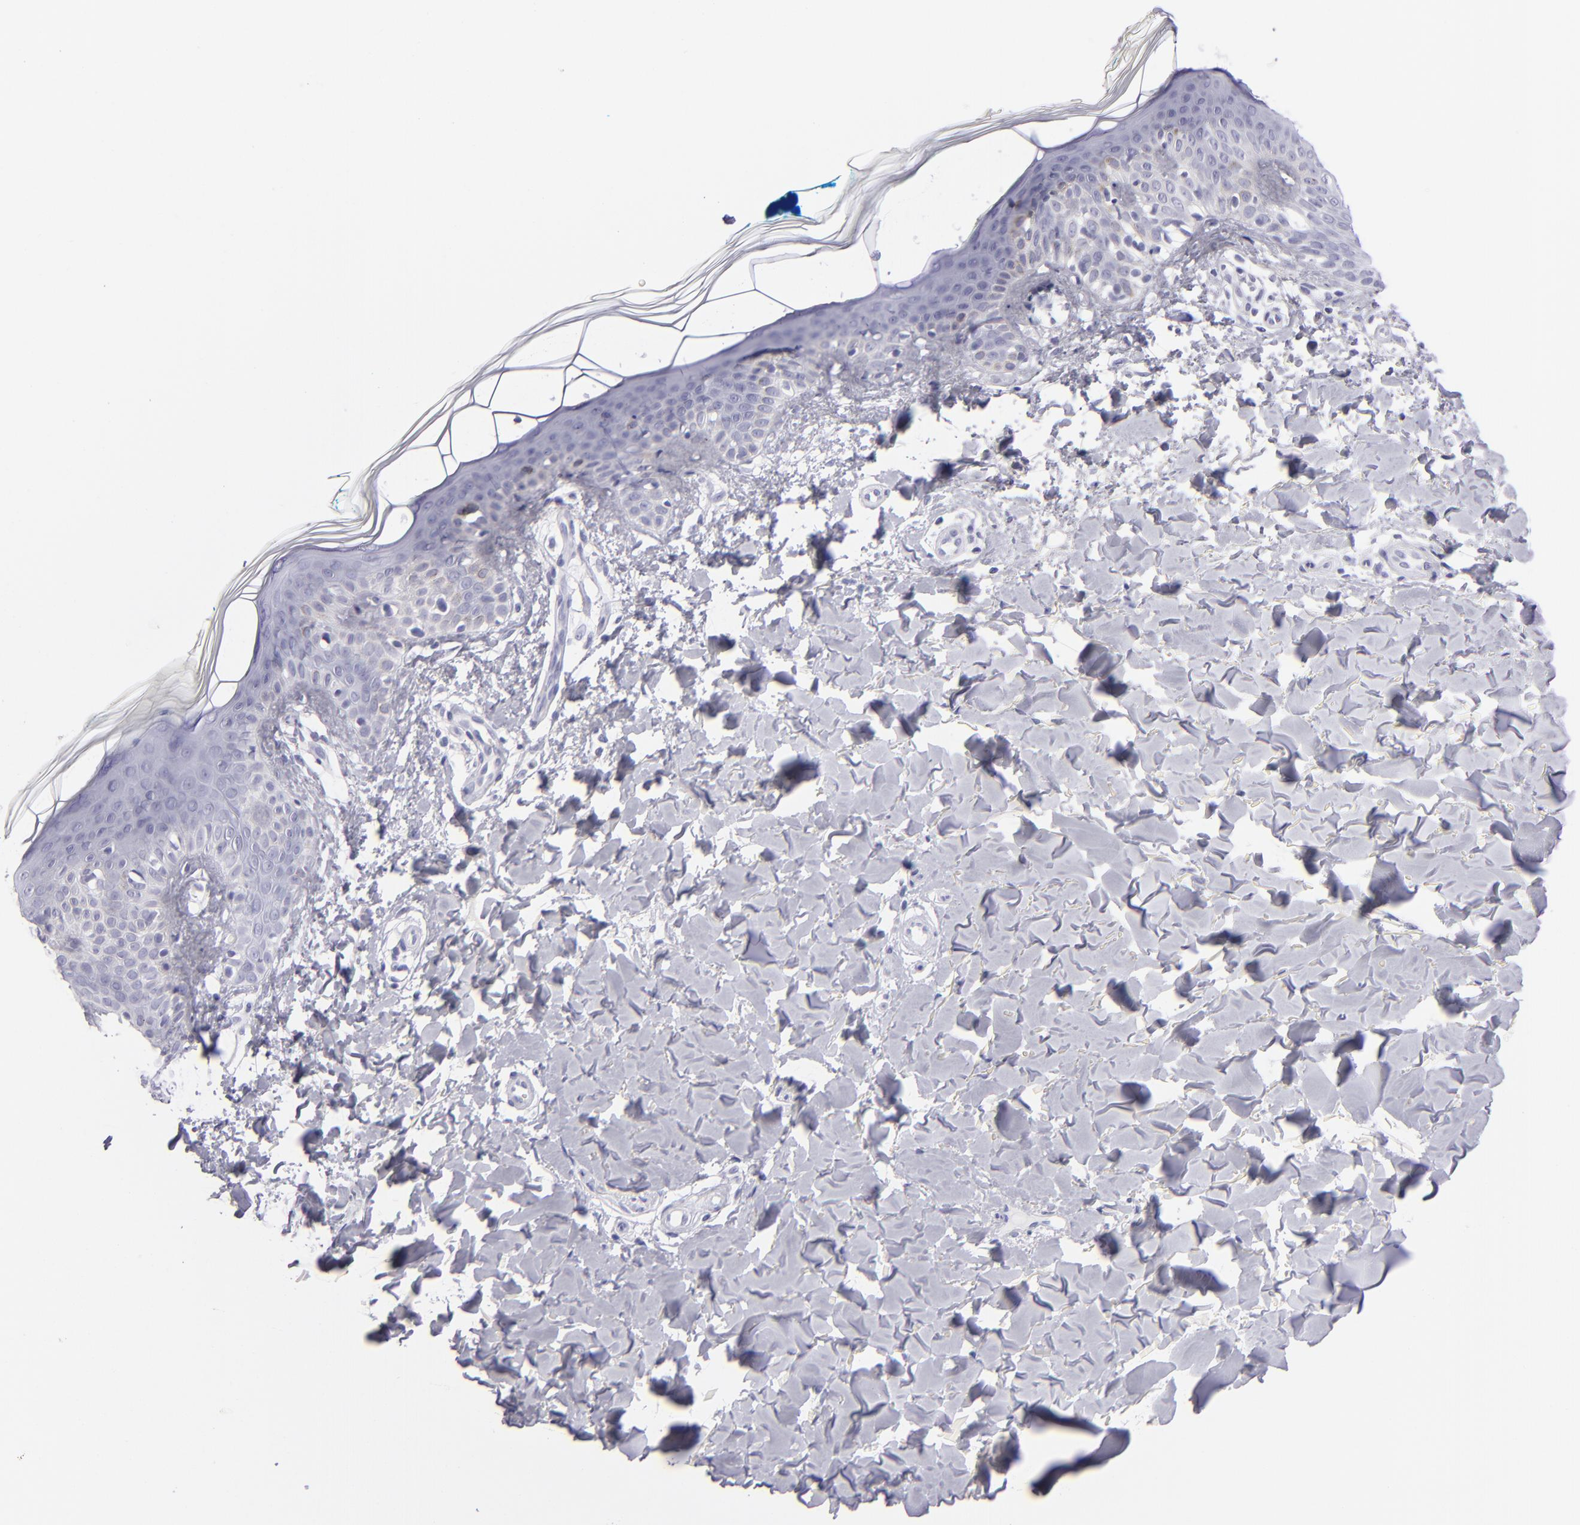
{"staining": {"intensity": "negative", "quantity": "none", "location": "none"}, "tissue": "skin", "cell_type": "Fibroblasts", "image_type": "normal", "snomed": [{"axis": "morphology", "description": "Normal tissue, NOS"}, {"axis": "topography", "description": "Skin"}], "caption": "Photomicrograph shows no significant protein staining in fibroblasts of normal skin.", "gene": "PVALB", "patient": {"sex": "male", "age": 32}}